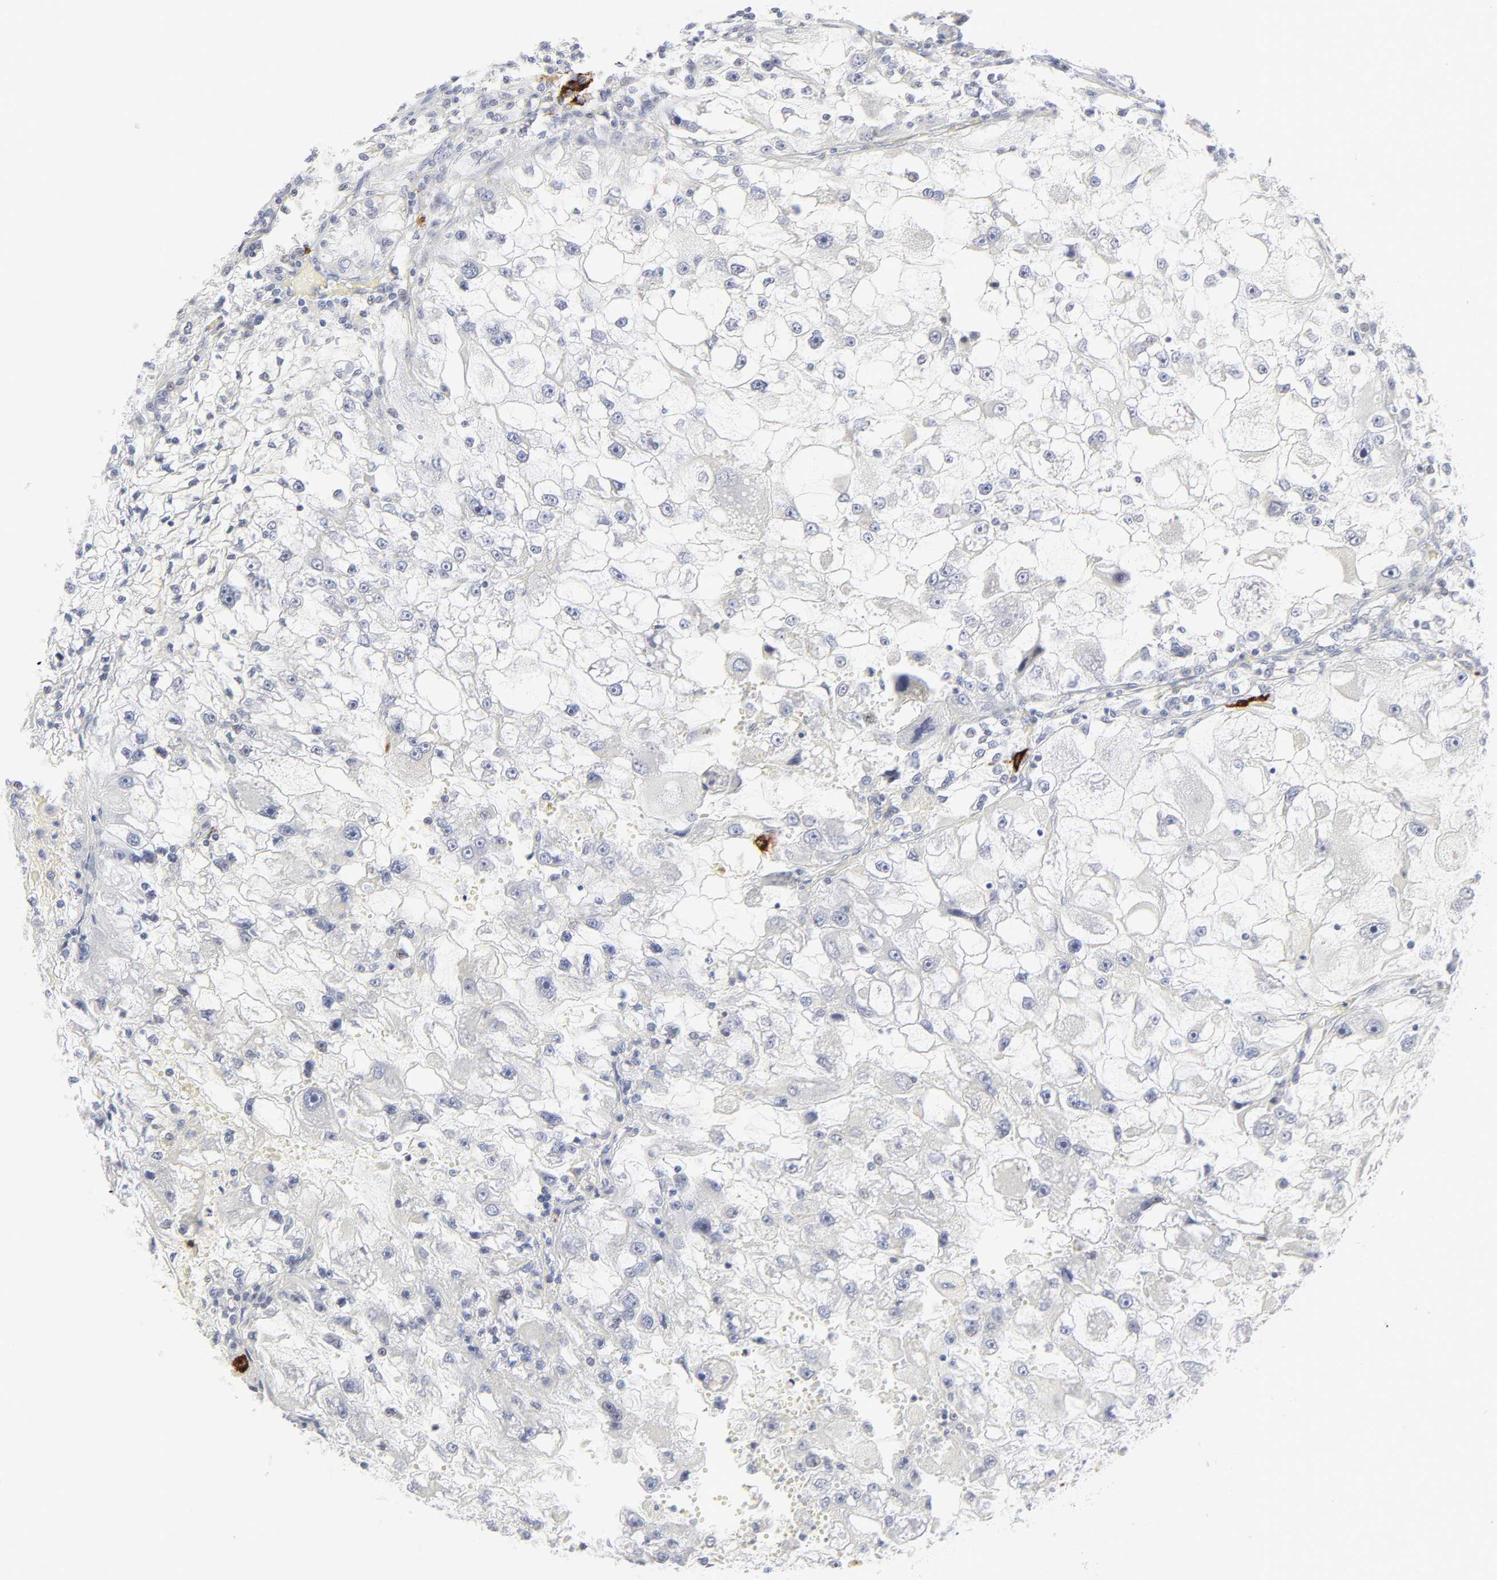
{"staining": {"intensity": "negative", "quantity": "none", "location": "none"}, "tissue": "renal cancer", "cell_type": "Tumor cells", "image_type": "cancer", "snomed": [{"axis": "morphology", "description": "Adenocarcinoma, NOS"}, {"axis": "topography", "description": "Kidney"}], "caption": "A high-resolution micrograph shows immunohistochemistry (IHC) staining of renal cancer, which shows no significant staining in tumor cells.", "gene": "CCR7", "patient": {"sex": "female", "age": 83}}